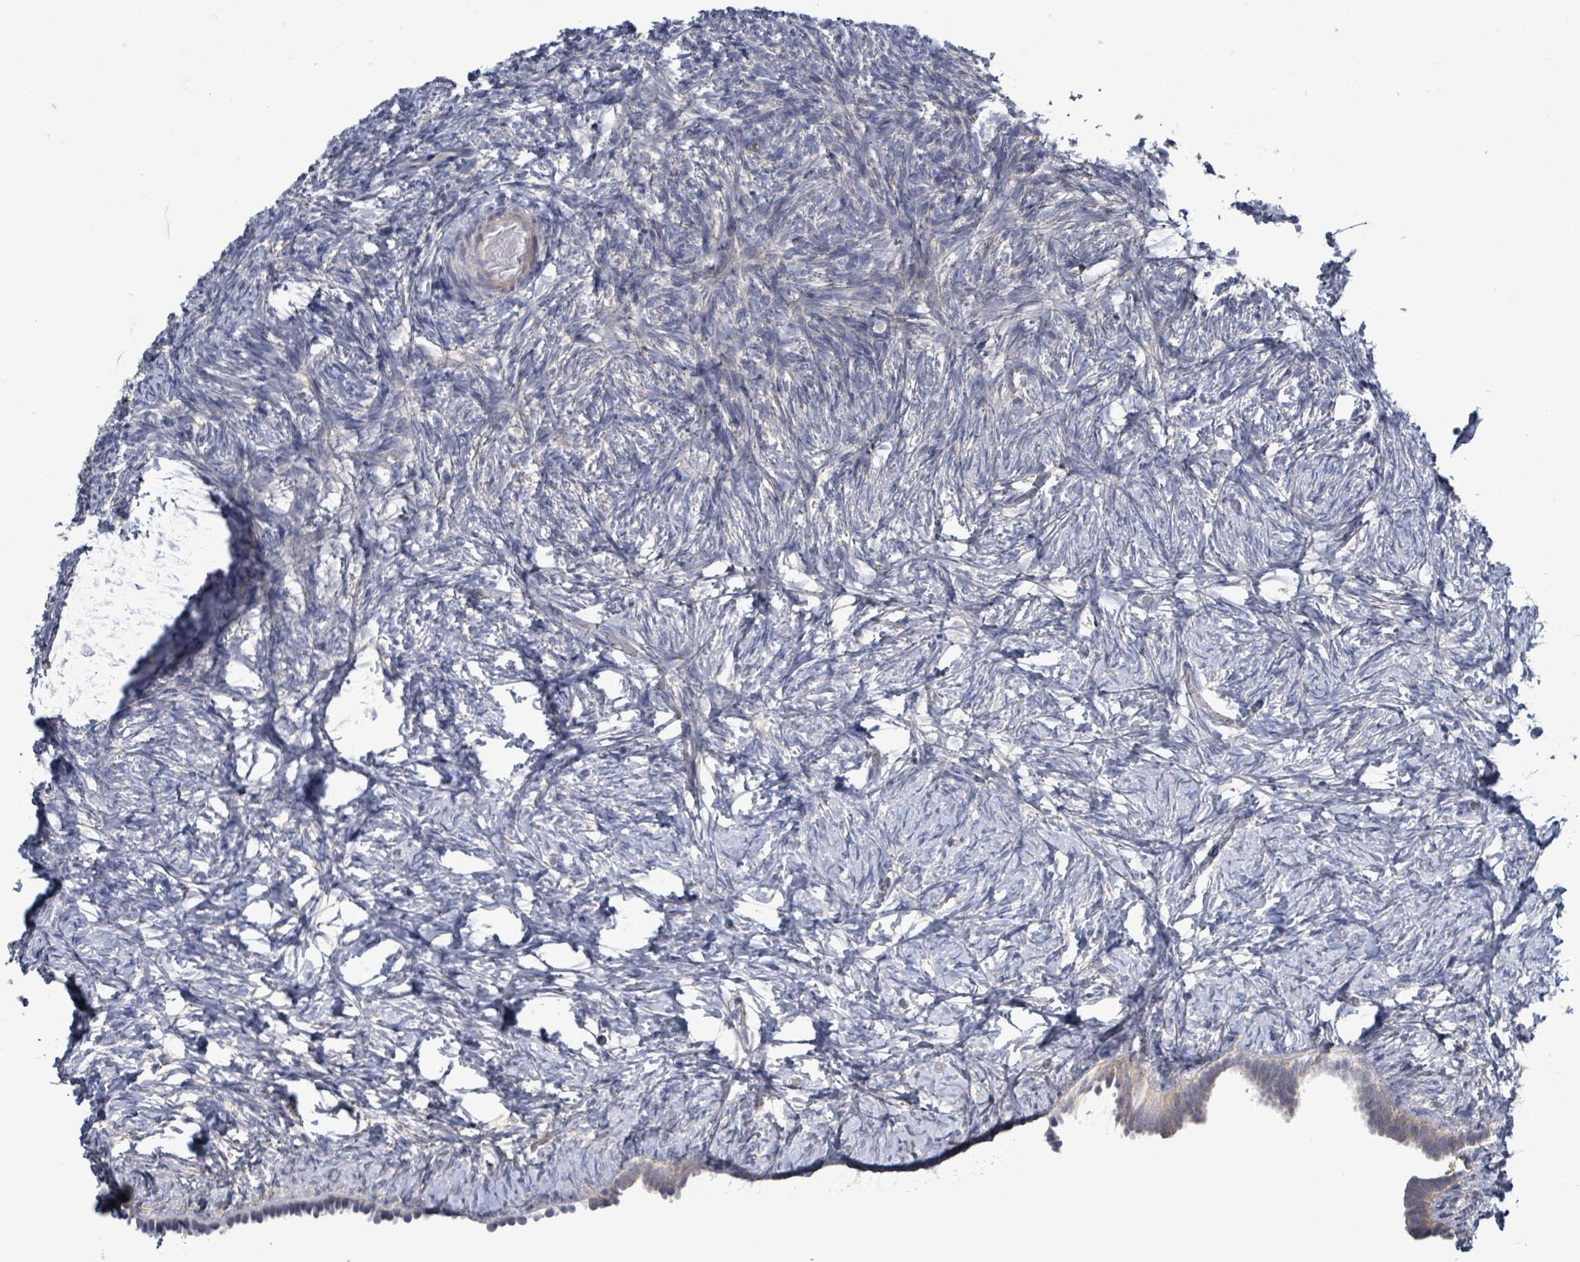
{"staining": {"intensity": "negative", "quantity": "none", "location": "none"}, "tissue": "ovary", "cell_type": "Ovarian stroma cells", "image_type": "normal", "snomed": [{"axis": "morphology", "description": "Normal tissue, NOS"}, {"axis": "topography", "description": "Ovary"}], "caption": "Immunohistochemistry (IHC) micrograph of normal ovary: human ovary stained with DAB (3,3'-diaminobenzidine) displays no significant protein staining in ovarian stroma cells.", "gene": "HRAS", "patient": {"sex": "female", "age": 39}}